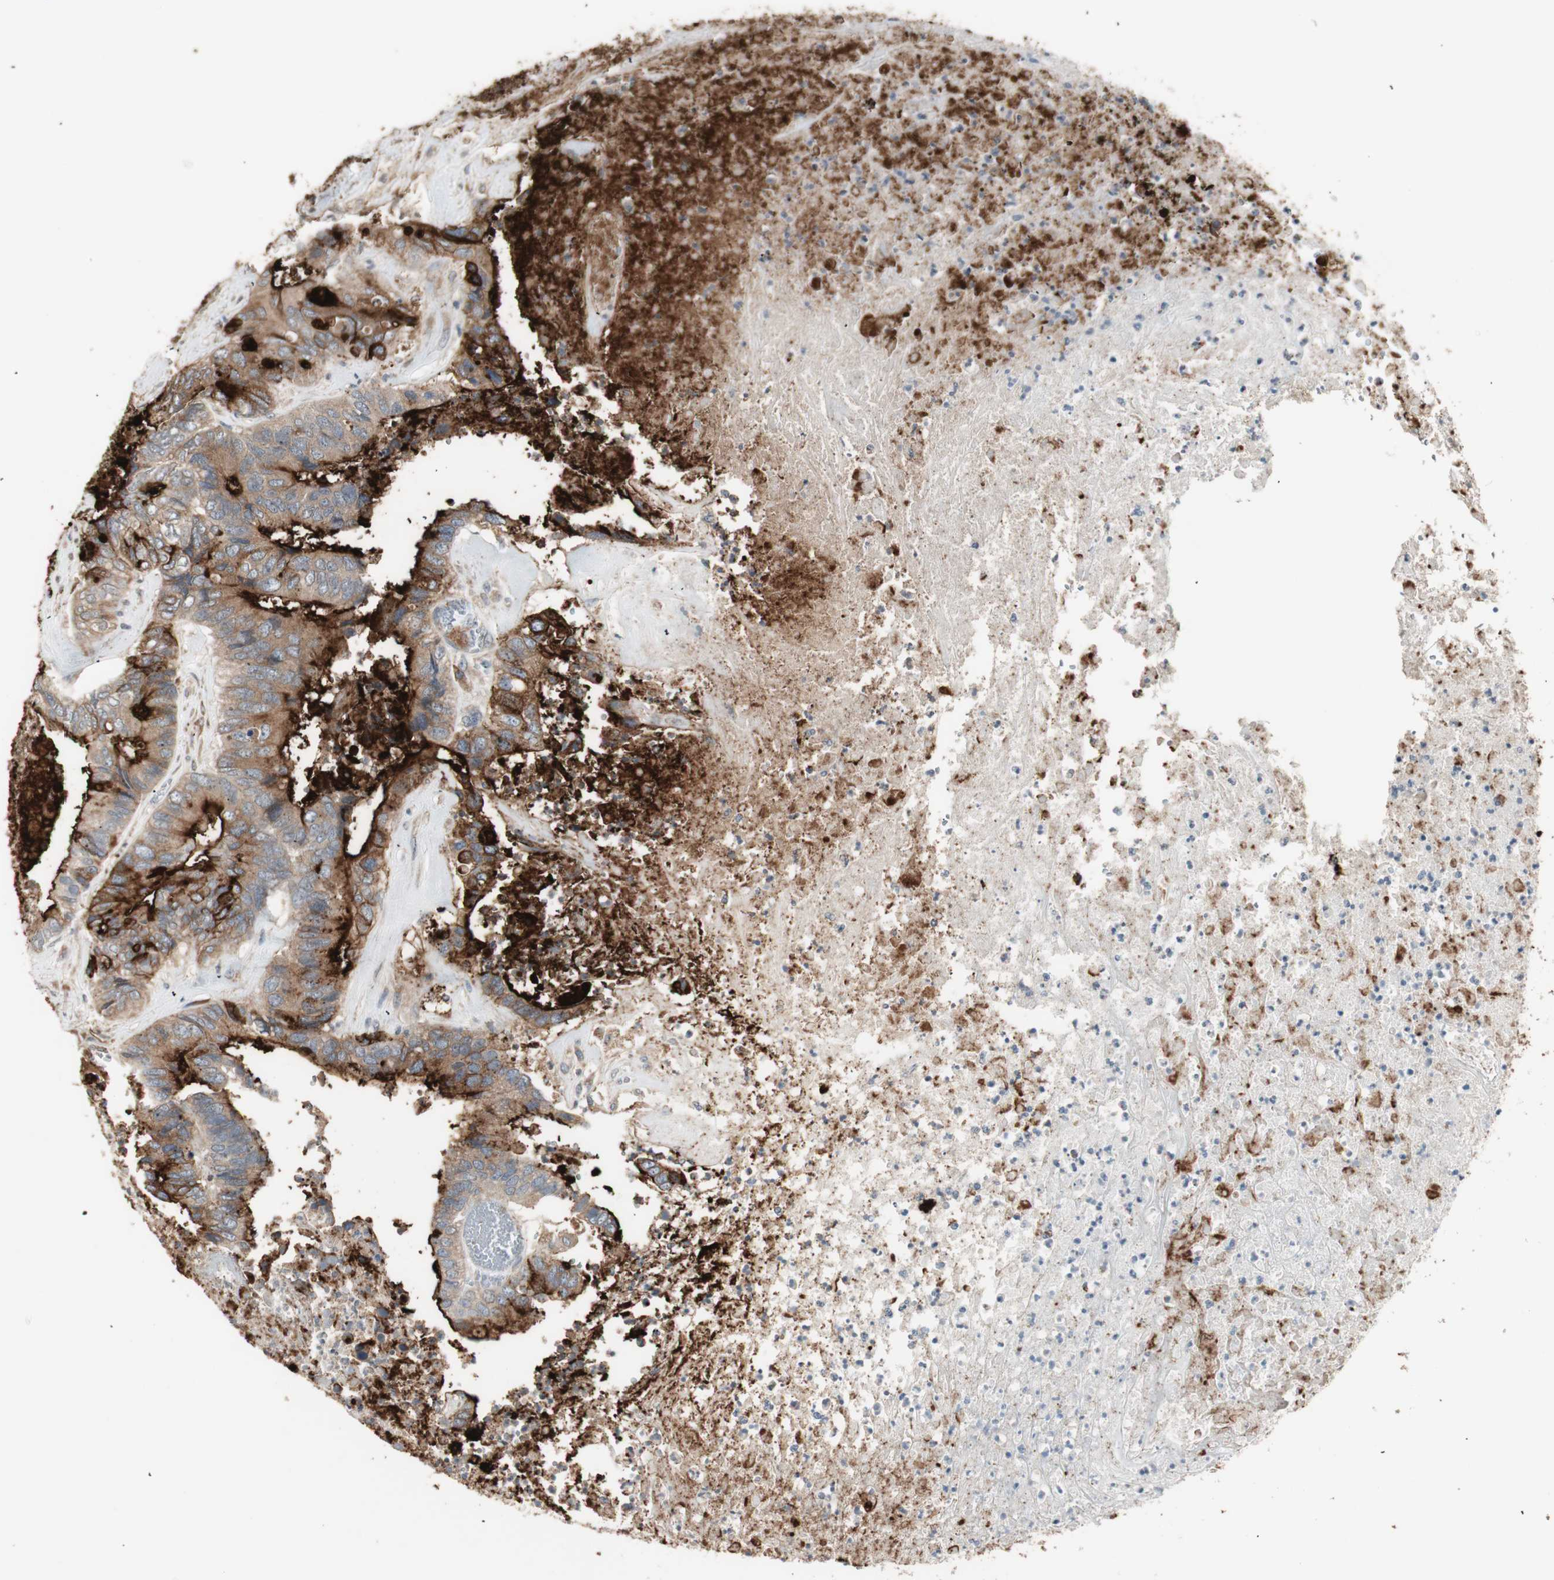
{"staining": {"intensity": "strong", "quantity": ">75%", "location": "cytoplasmic/membranous"}, "tissue": "colorectal cancer", "cell_type": "Tumor cells", "image_type": "cancer", "snomed": [{"axis": "morphology", "description": "Adenocarcinoma, NOS"}, {"axis": "topography", "description": "Rectum"}], "caption": "Immunohistochemistry (IHC) of human colorectal cancer (adenocarcinoma) displays high levels of strong cytoplasmic/membranous positivity in about >75% of tumor cells.", "gene": "TASOR", "patient": {"sex": "male", "age": 55}}